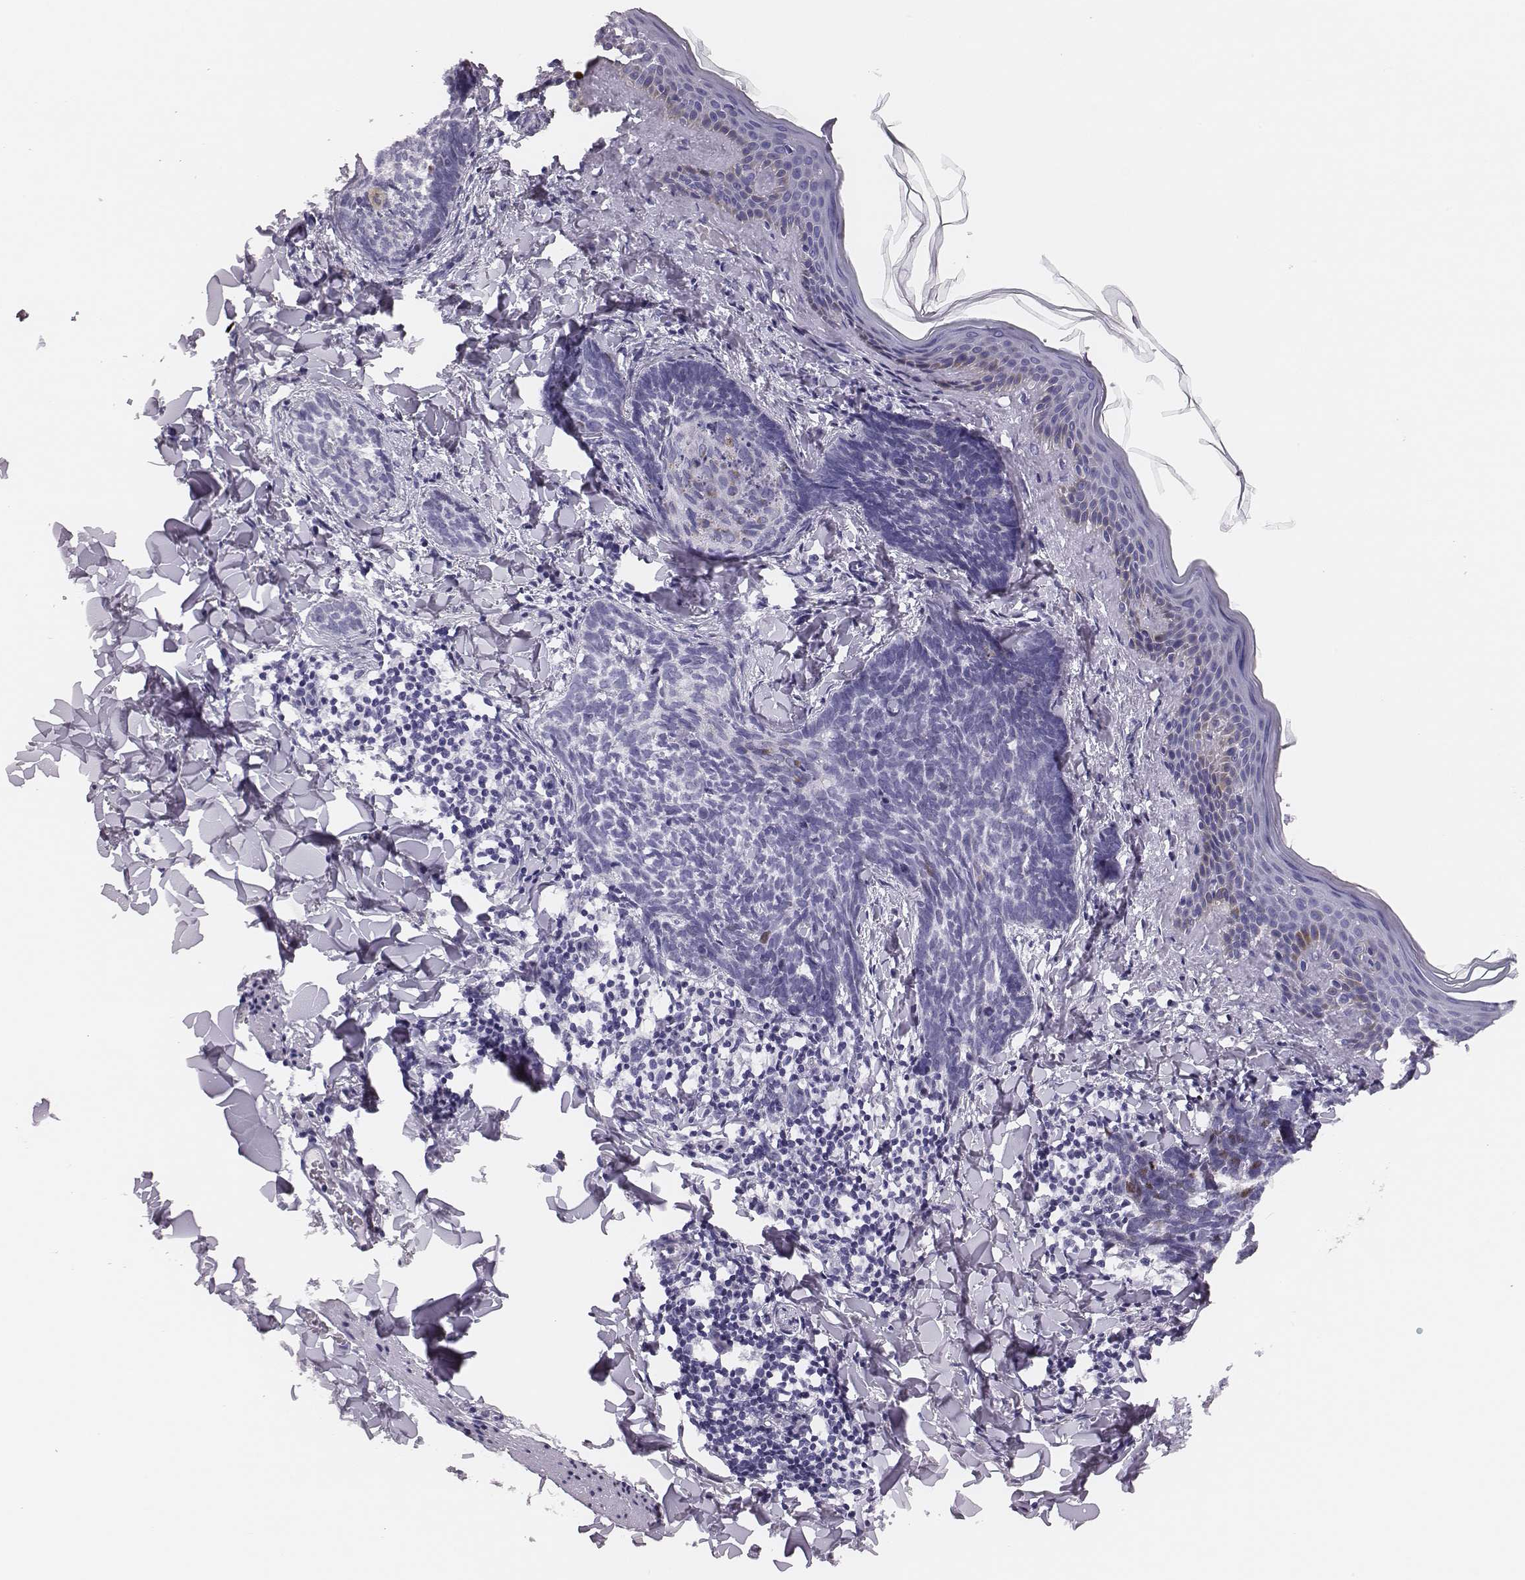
{"staining": {"intensity": "negative", "quantity": "none", "location": "none"}, "tissue": "skin cancer", "cell_type": "Tumor cells", "image_type": "cancer", "snomed": [{"axis": "morphology", "description": "Normal tissue, NOS"}, {"axis": "morphology", "description": "Basal cell carcinoma"}, {"axis": "topography", "description": "Skin"}], "caption": "The micrograph shows no staining of tumor cells in skin cancer.", "gene": "H1-6", "patient": {"sex": "male", "age": 46}}